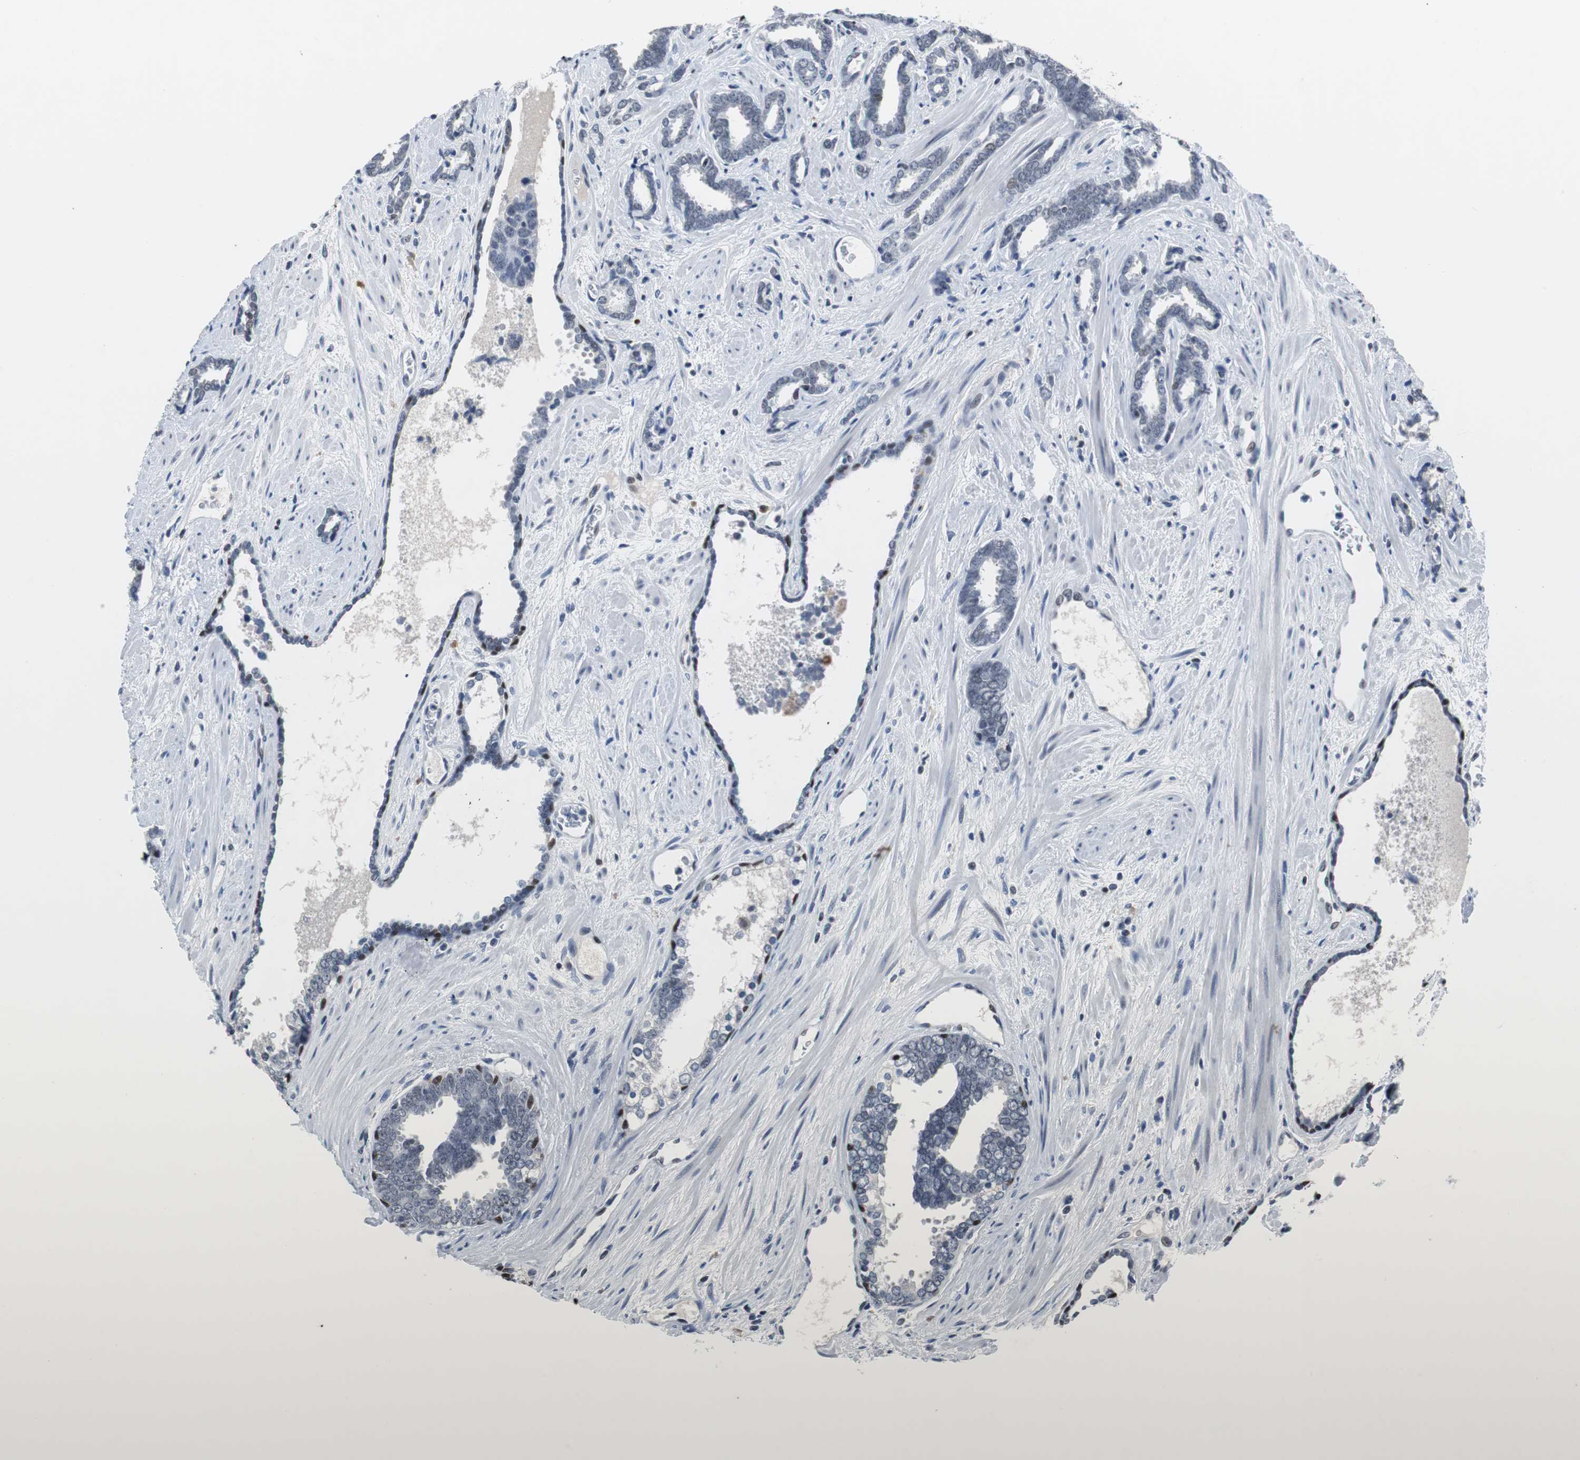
{"staining": {"intensity": "negative", "quantity": "none", "location": "none"}, "tissue": "prostate cancer", "cell_type": "Tumor cells", "image_type": "cancer", "snomed": [{"axis": "morphology", "description": "Adenocarcinoma, High grade"}, {"axis": "topography", "description": "Prostate"}], "caption": "This micrograph is of adenocarcinoma (high-grade) (prostate) stained with immunohistochemistry (IHC) to label a protein in brown with the nuclei are counter-stained blue. There is no staining in tumor cells.", "gene": "TP63", "patient": {"sex": "male", "age": 67}}